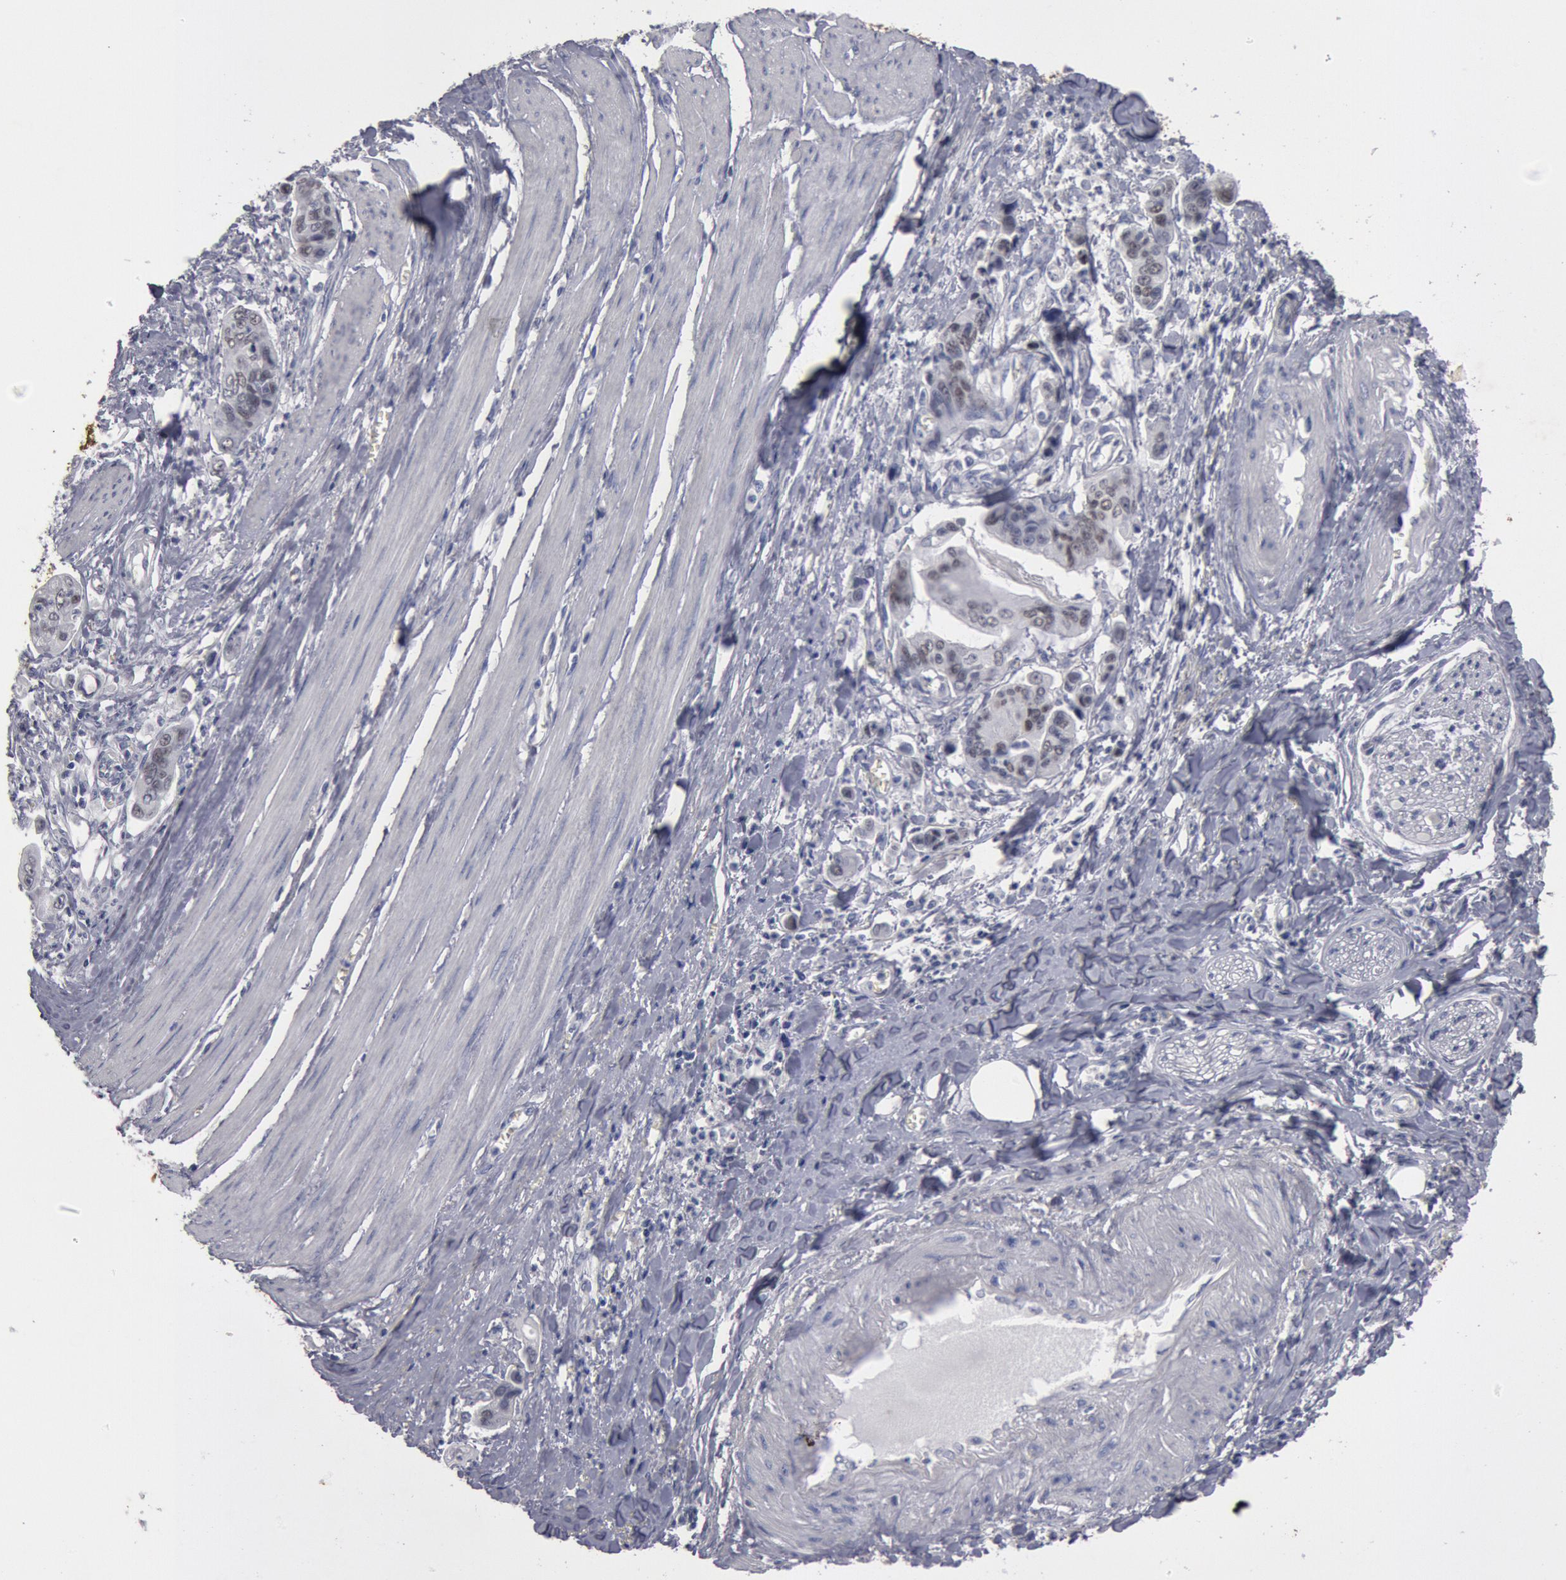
{"staining": {"intensity": "weak", "quantity": "25%-75%", "location": "nuclear"}, "tissue": "stomach cancer", "cell_type": "Tumor cells", "image_type": "cancer", "snomed": [{"axis": "morphology", "description": "Adenocarcinoma, NOS"}, {"axis": "topography", "description": "Stomach, upper"}], "caption": "IHC photomicrograph of stomach cancer stained for a protein (brown), which displays low levels of weak nuclear positivity in approximately 25%-75% of tumor cells.", "gene": "FOXA2", "patient": {"sex": "male", "age": 80}}